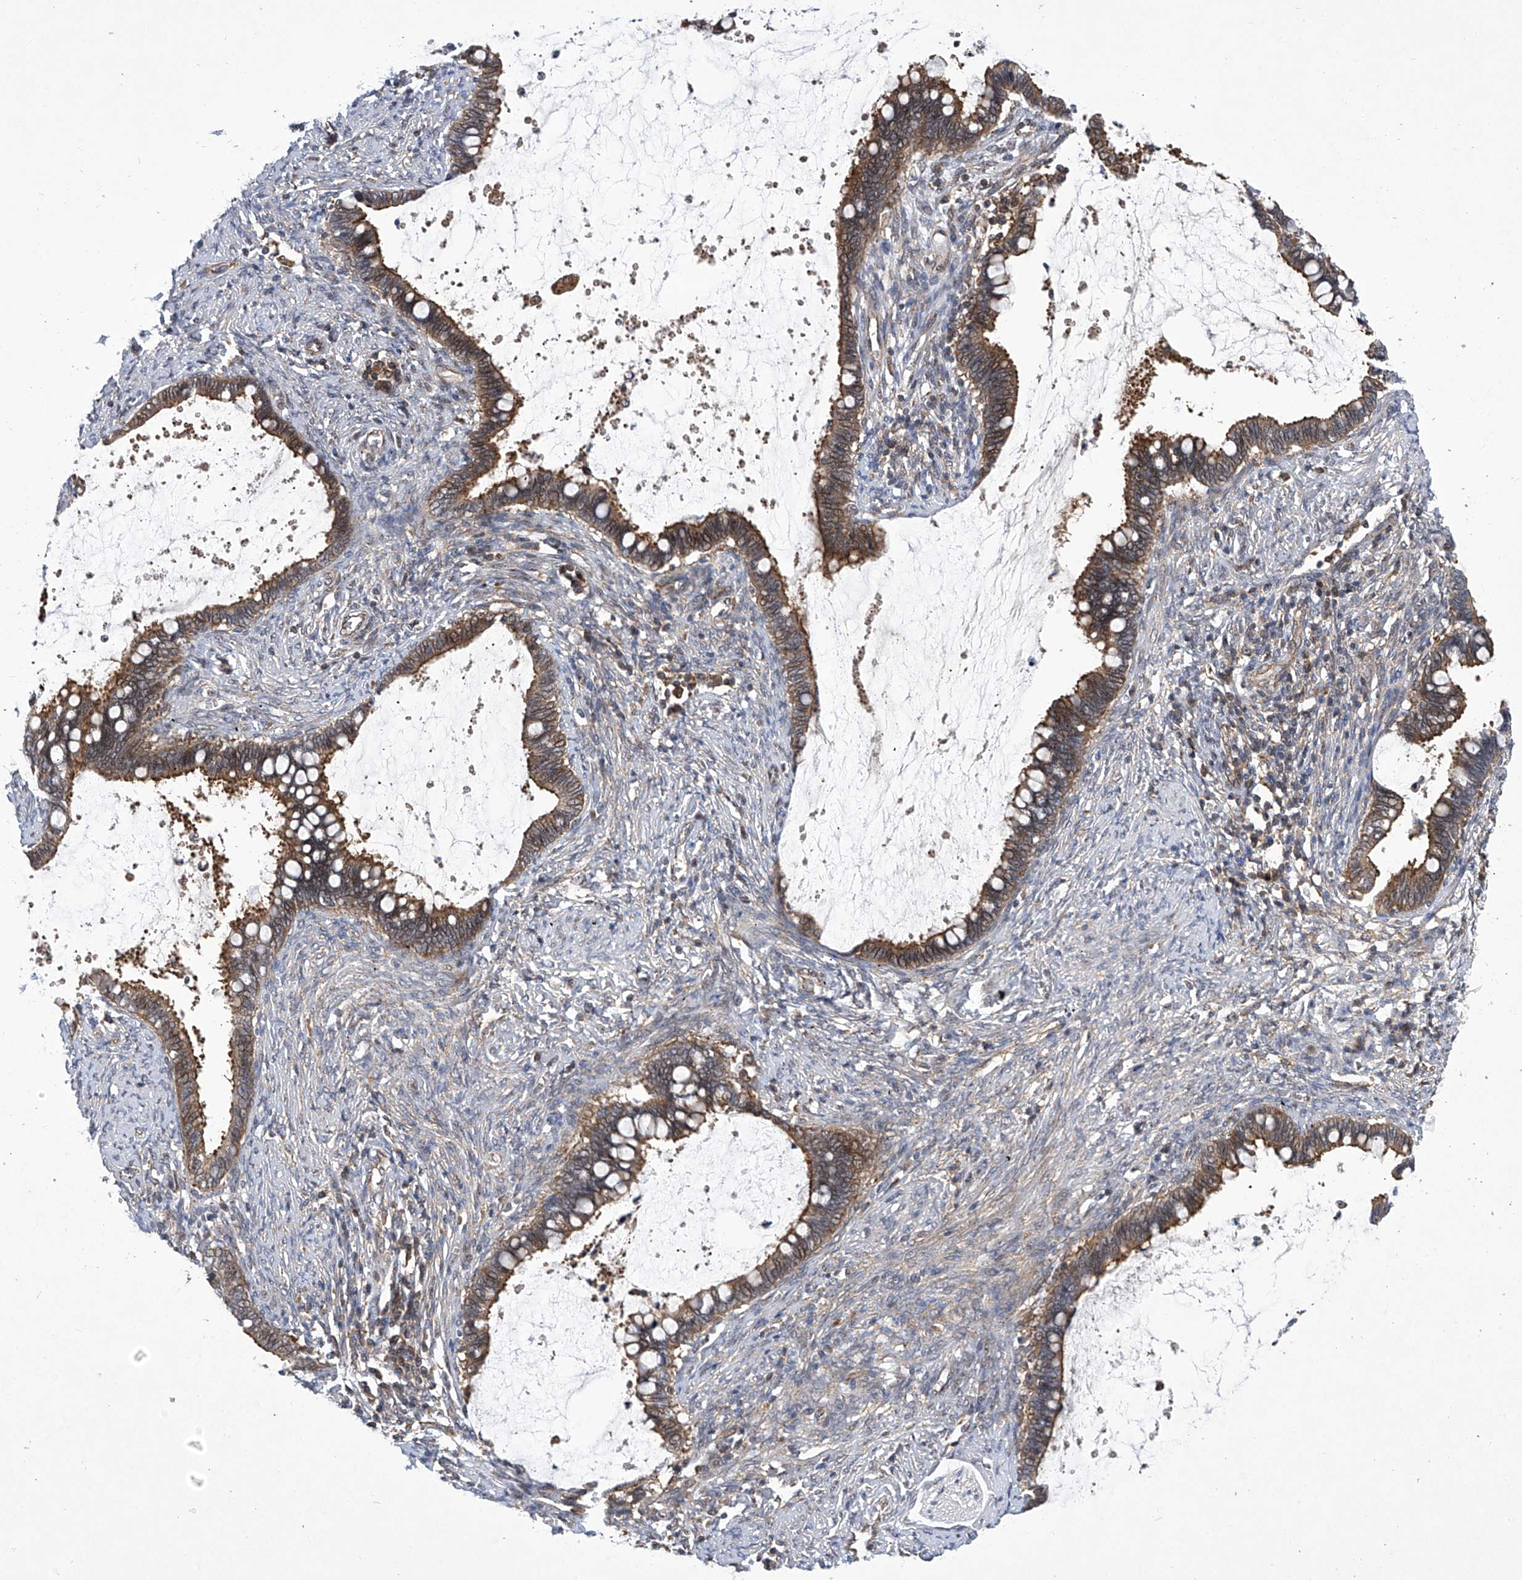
{"staining": {"intensity": "moderate", "quantity": "25%-75%", "location": "cytoplasmic/membranous"}, "tissue": "cervical cancer", "cell_type": "Tumor cells", "image_type": "cancer", "snomed": [{"axis": "morphology", "description": "Adenocarcinoma, NOS"}, {"axis": "topography", "description": "Cervix"}], "caption": "A medium amount of moderate cytoplasmic/membranous positivity is appreciated in about 25%-75% of tumor cells in adenocarcinoma (cervical) tissue. (DAB = brown stain, brightfield microscopy at high magnification).", "gene": "CISH", "patient": {"sex": "female", "age": 44}}